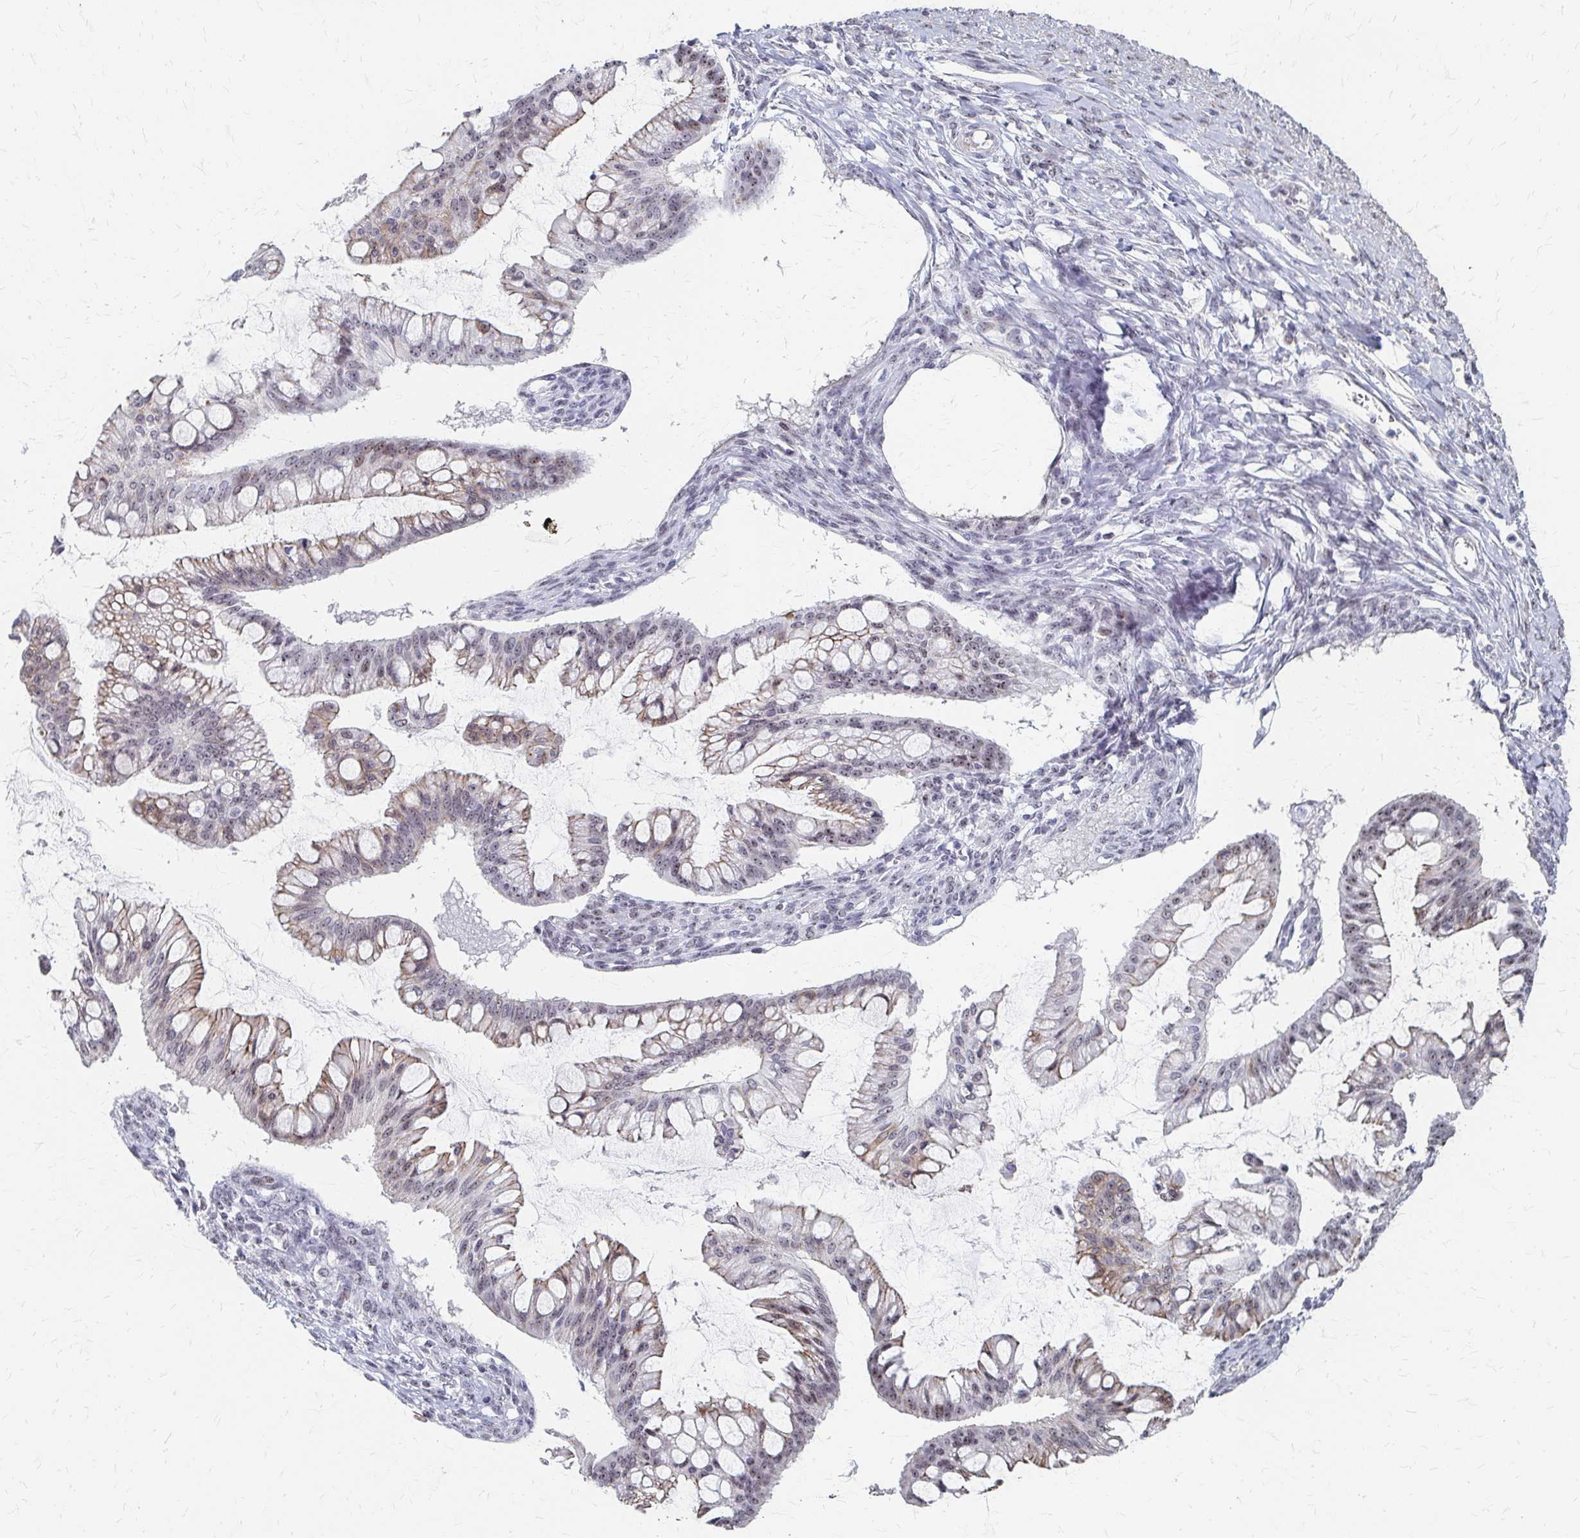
{"staining": {"intensity": "weak", "quantity": "25%-75%", "location": "cytoplasmic/membranous,nuclear"}, "tissue": "ovarian cancer", "cell_type": "Tumor cells", "image_type": "cancer", "snomed": [{"axis": "morphology", "description": "Cystadenocarcinoma, mucinous, NOS"}, {"axis": "topography", "description": "Ovary"}], "caption": "Immunohistochemistry (IHC) (DAB) staining of ovarian cancer shows weak cytoplasmic/membranous and nuclear protein staining in approximately 25%-75% of tumor cells.", "gene": "PES1", "patient": {"sex": "female", "age": 73}}